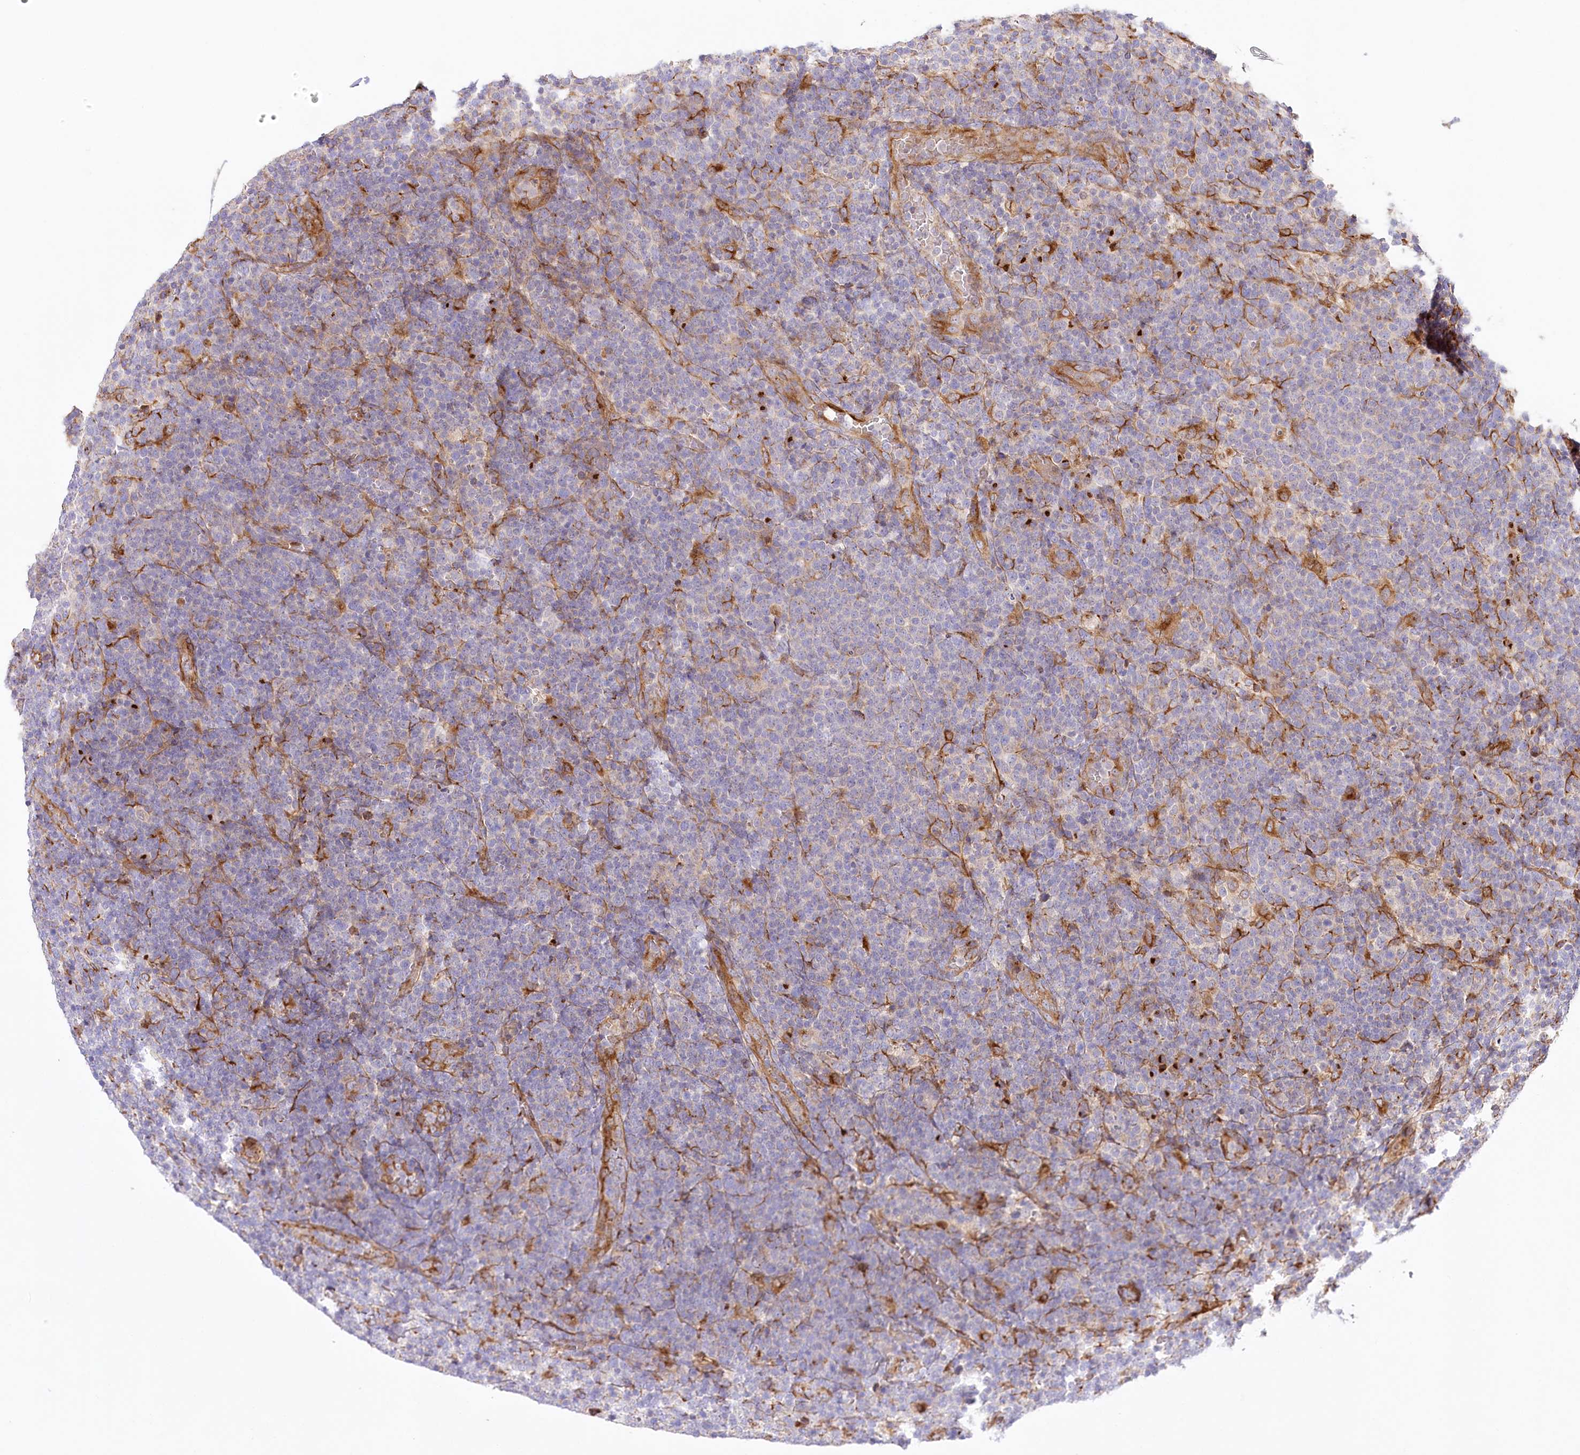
{"staining": {"intensity": "negative", "quantity": "none", "location": "none"}, "tissue": "lymphoma", "cell_type": "Tumor cells", "image_type": "cancer", "snomed": [{"axis": "morphology", "description": "Malignant lymphoma, non-Hodgkin's type, High grade"}, {"axis": "topography", "description": "Lymph node"}], "caption": "This micrograph is of lymphoma stained with IHC to label a protein in brown with the nuclei are counter-stained blue. There is no positivity in tumor cells.", "gene": "ABRAXAS2", "patient": {"sex": "male", "age": 61}}